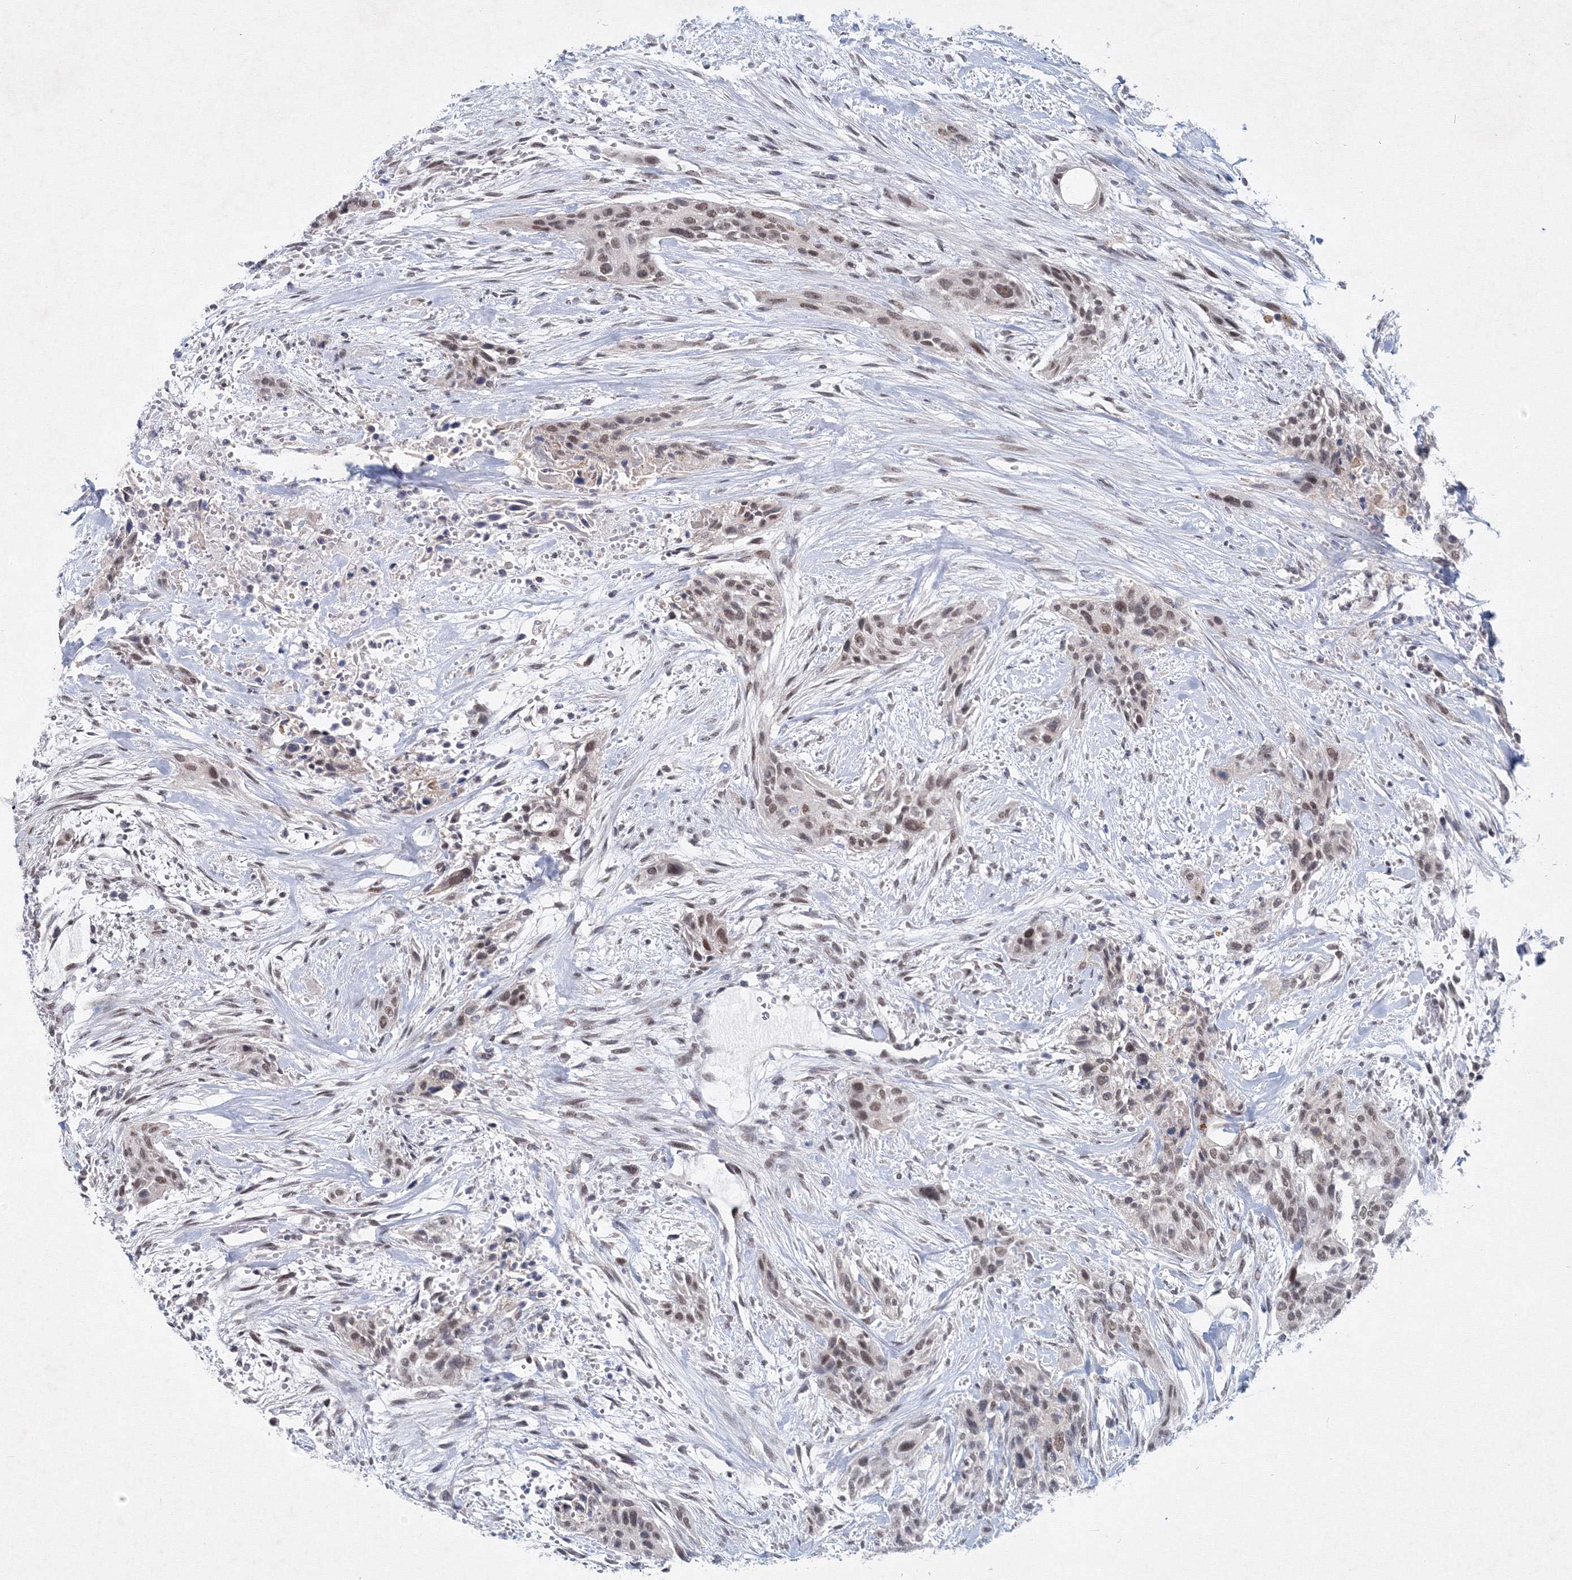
{"staining": {"intensity": "weak", "quantity": ">75%", "location": "nuclear"}, "tissue": "urothelial cancer", "cell_type": "Tumor cells", "image_type": "cancer", "snomed": [{"axis": "morphology", "description": "Urothelial carcinoma, High grade"}, {"axis": "topography", "description": "Urinary bladder"}], "caption": "Urothelial cancer was stained to show a protein in brown. There is low levels of weak nuclear expression in approximately >75% of tumor cells.", "gene": "SF3B6", "patient": {"sex": "male", "age": 35}}